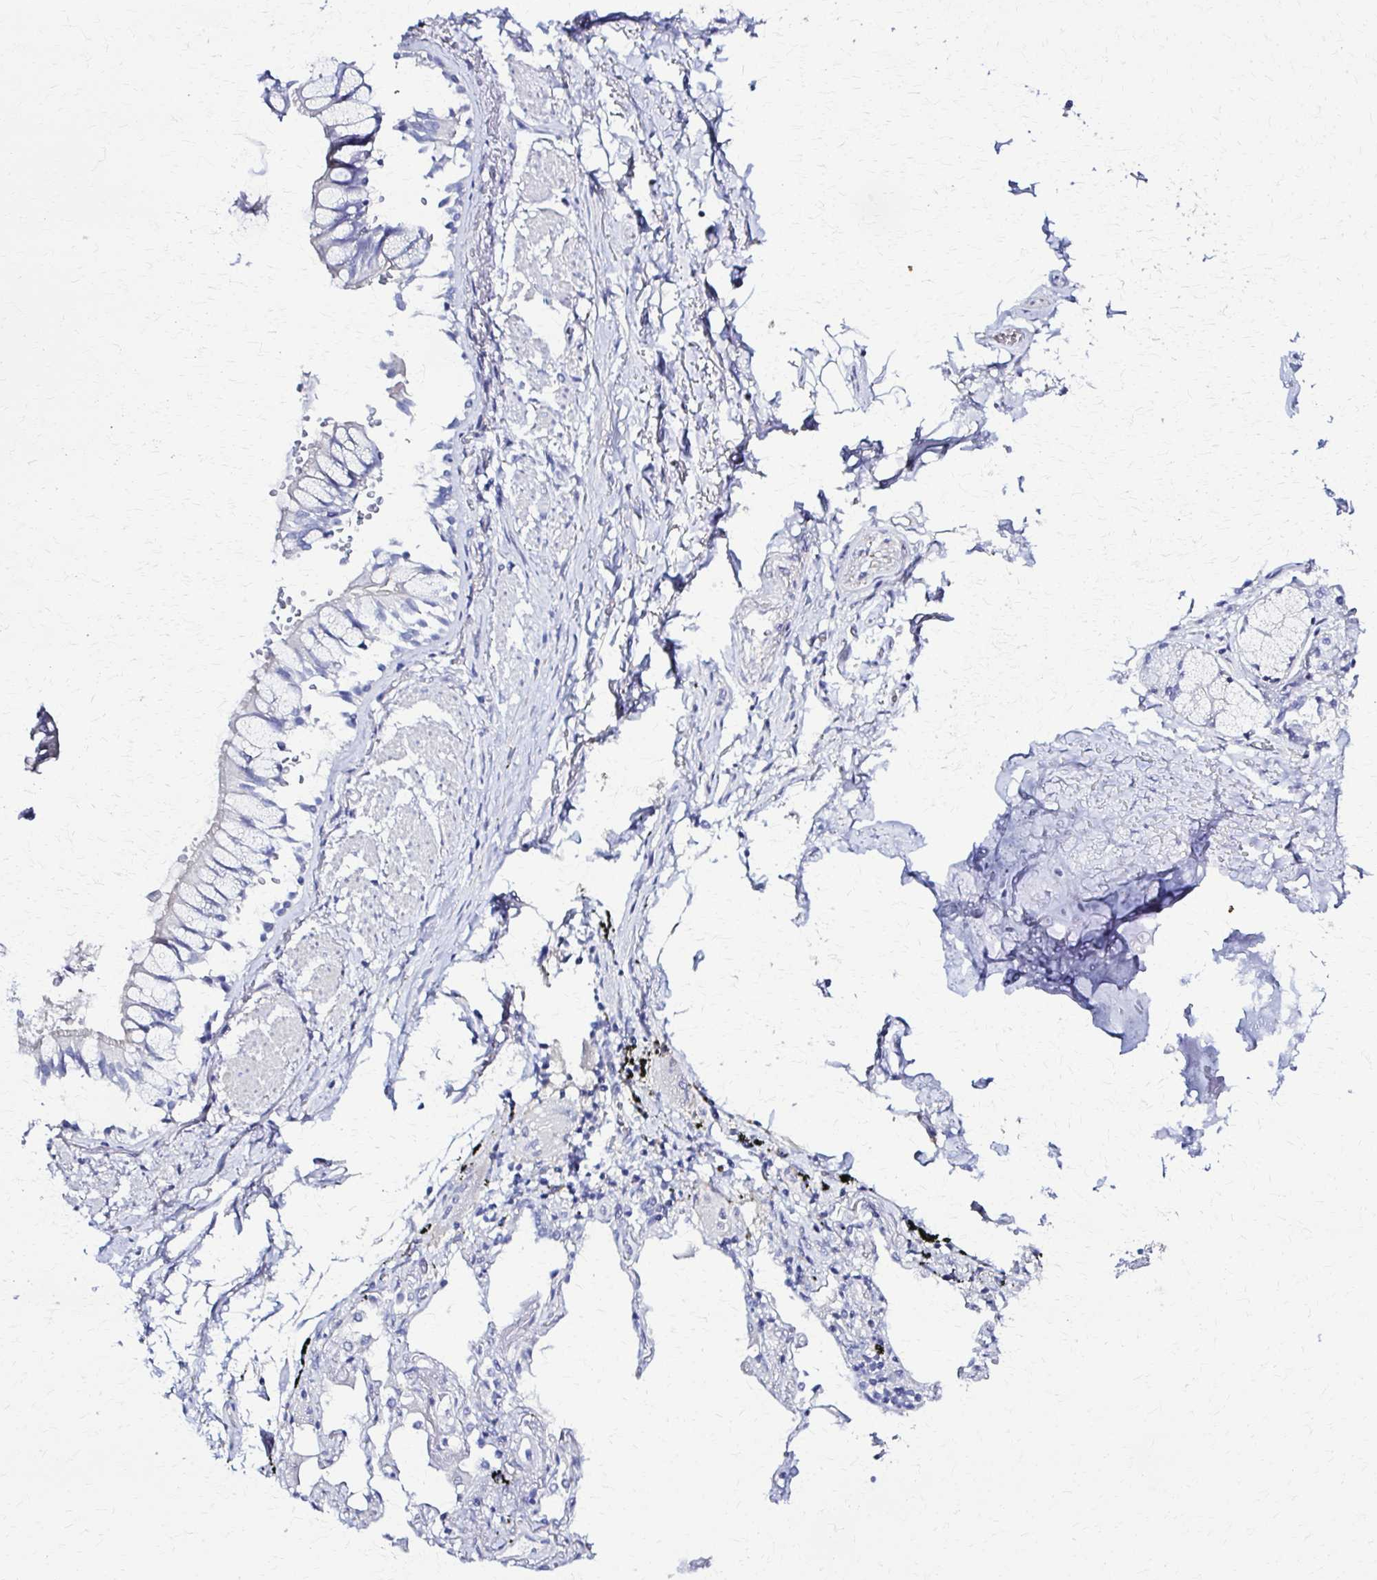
{"staining": {"intensity": "negative", "quantity": "none", "location": "none"}, "tissue": "bronchus", "cell_type": "Respiratory epithelial cells", "image_type": "normal", "snomed": [{"axis": "morphology", "description": "Normal tissue, NOS"}, {"axis": "topography", "description": "Bronchus"}], "caption": "A histopathology image of bronchus stained for a protein exhibits no brown staining in respiratory epithelial cells. The staining is performed using DAB (3,3'-diaminobenzidine) brown chromogen with nuclei counter-stained in using hematoxylin.", "gene": "RHOBTB2", "patient": {"sex": "male", "age": 70}}